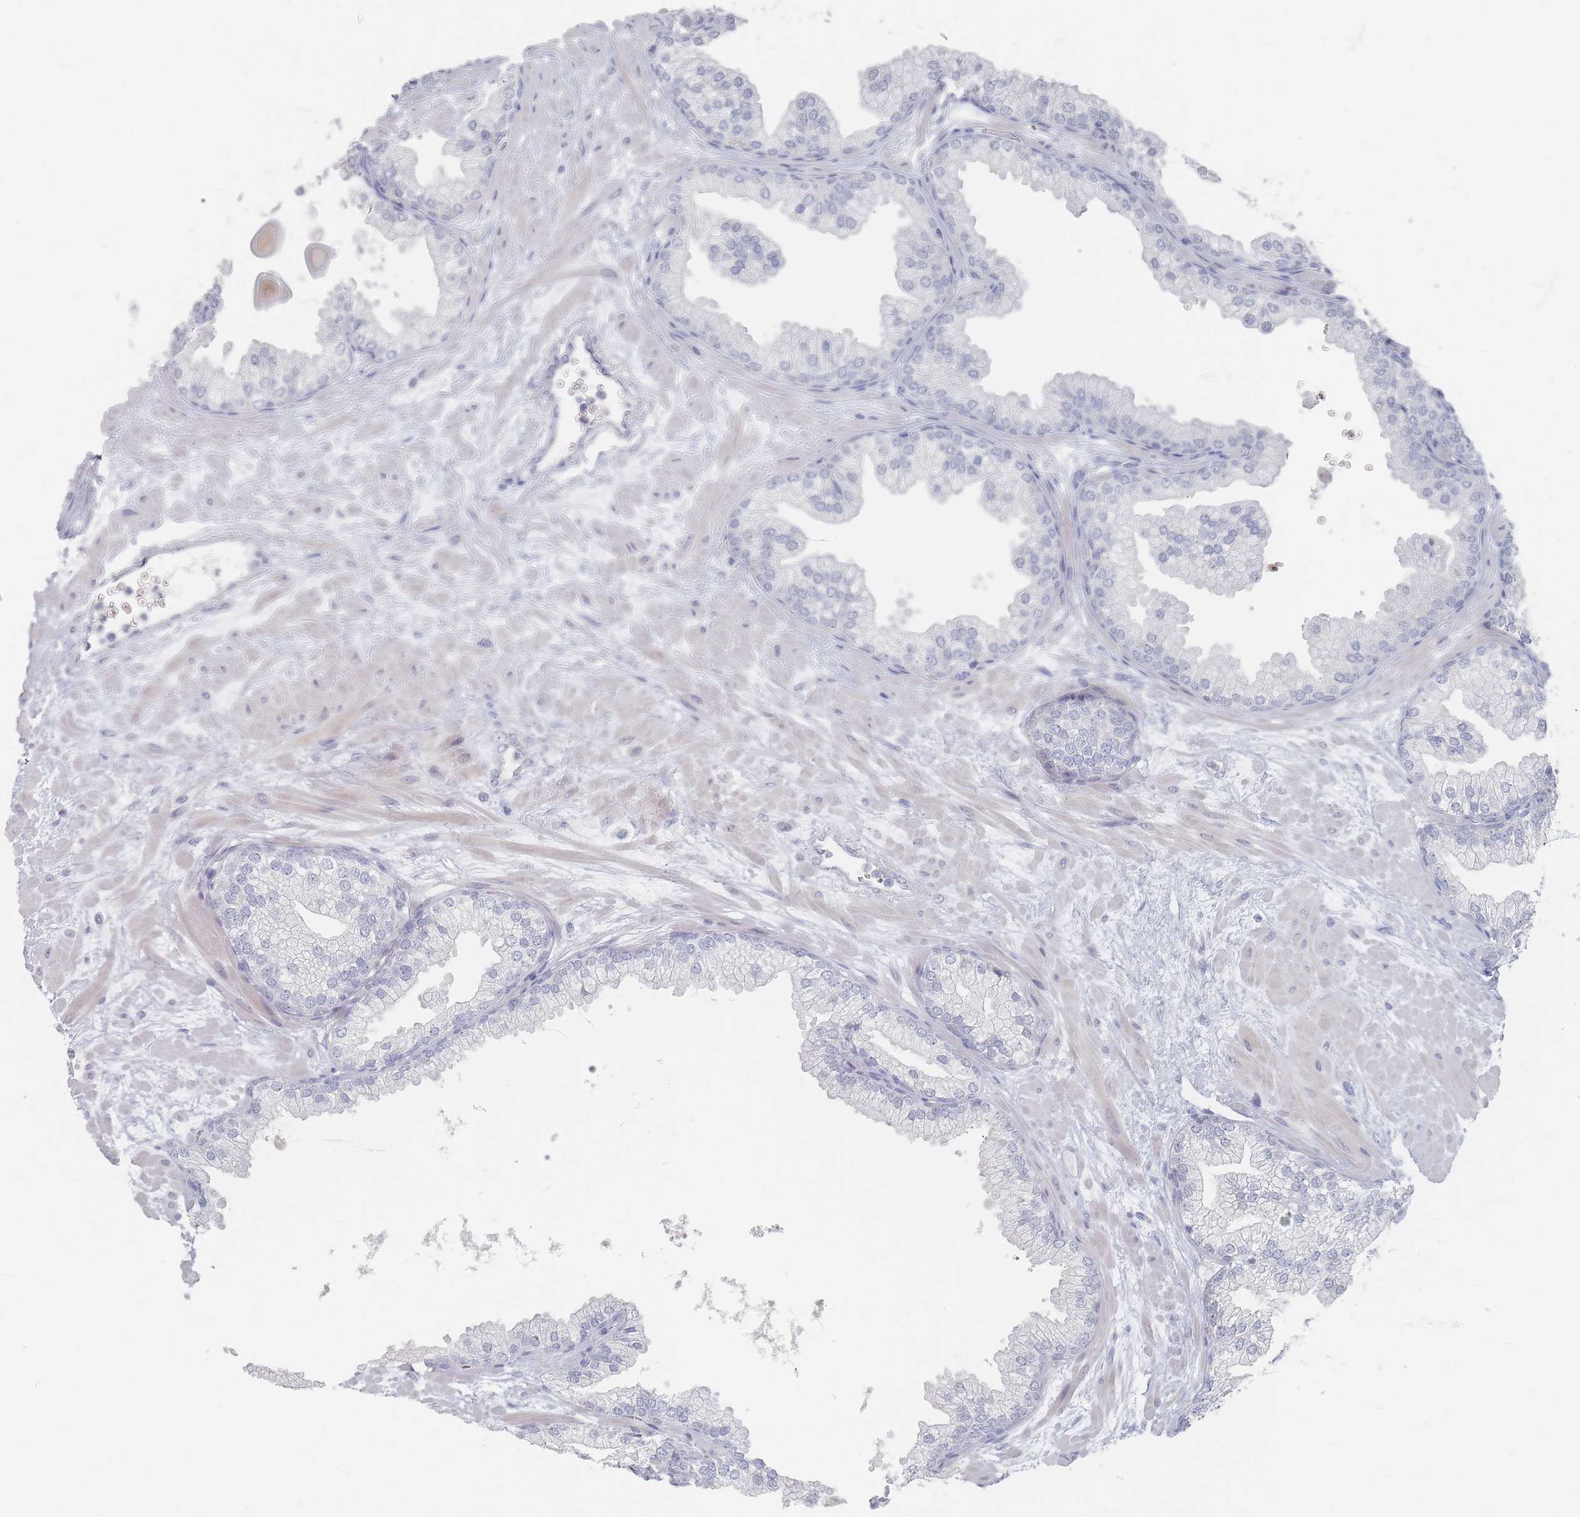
{"staining": {"intensity": "negative", "quantity": "none", "location": "none"}, "tissue": "prostate", "cell_type": "Glandular cells", "image_type": "normal", "snomed": [{"axis": "morphology", "description": "Normal tissue, NOS"}, {"axis": "topography", "description": "Prostate"}], "caption": "DAB (3,3'-diaminobenzidine) immunohistochemical staining of benign human prostate displays no significant positivity in glandular cells.", "gene": "CD37", "patient": {"sex": "male", "age": 61}}